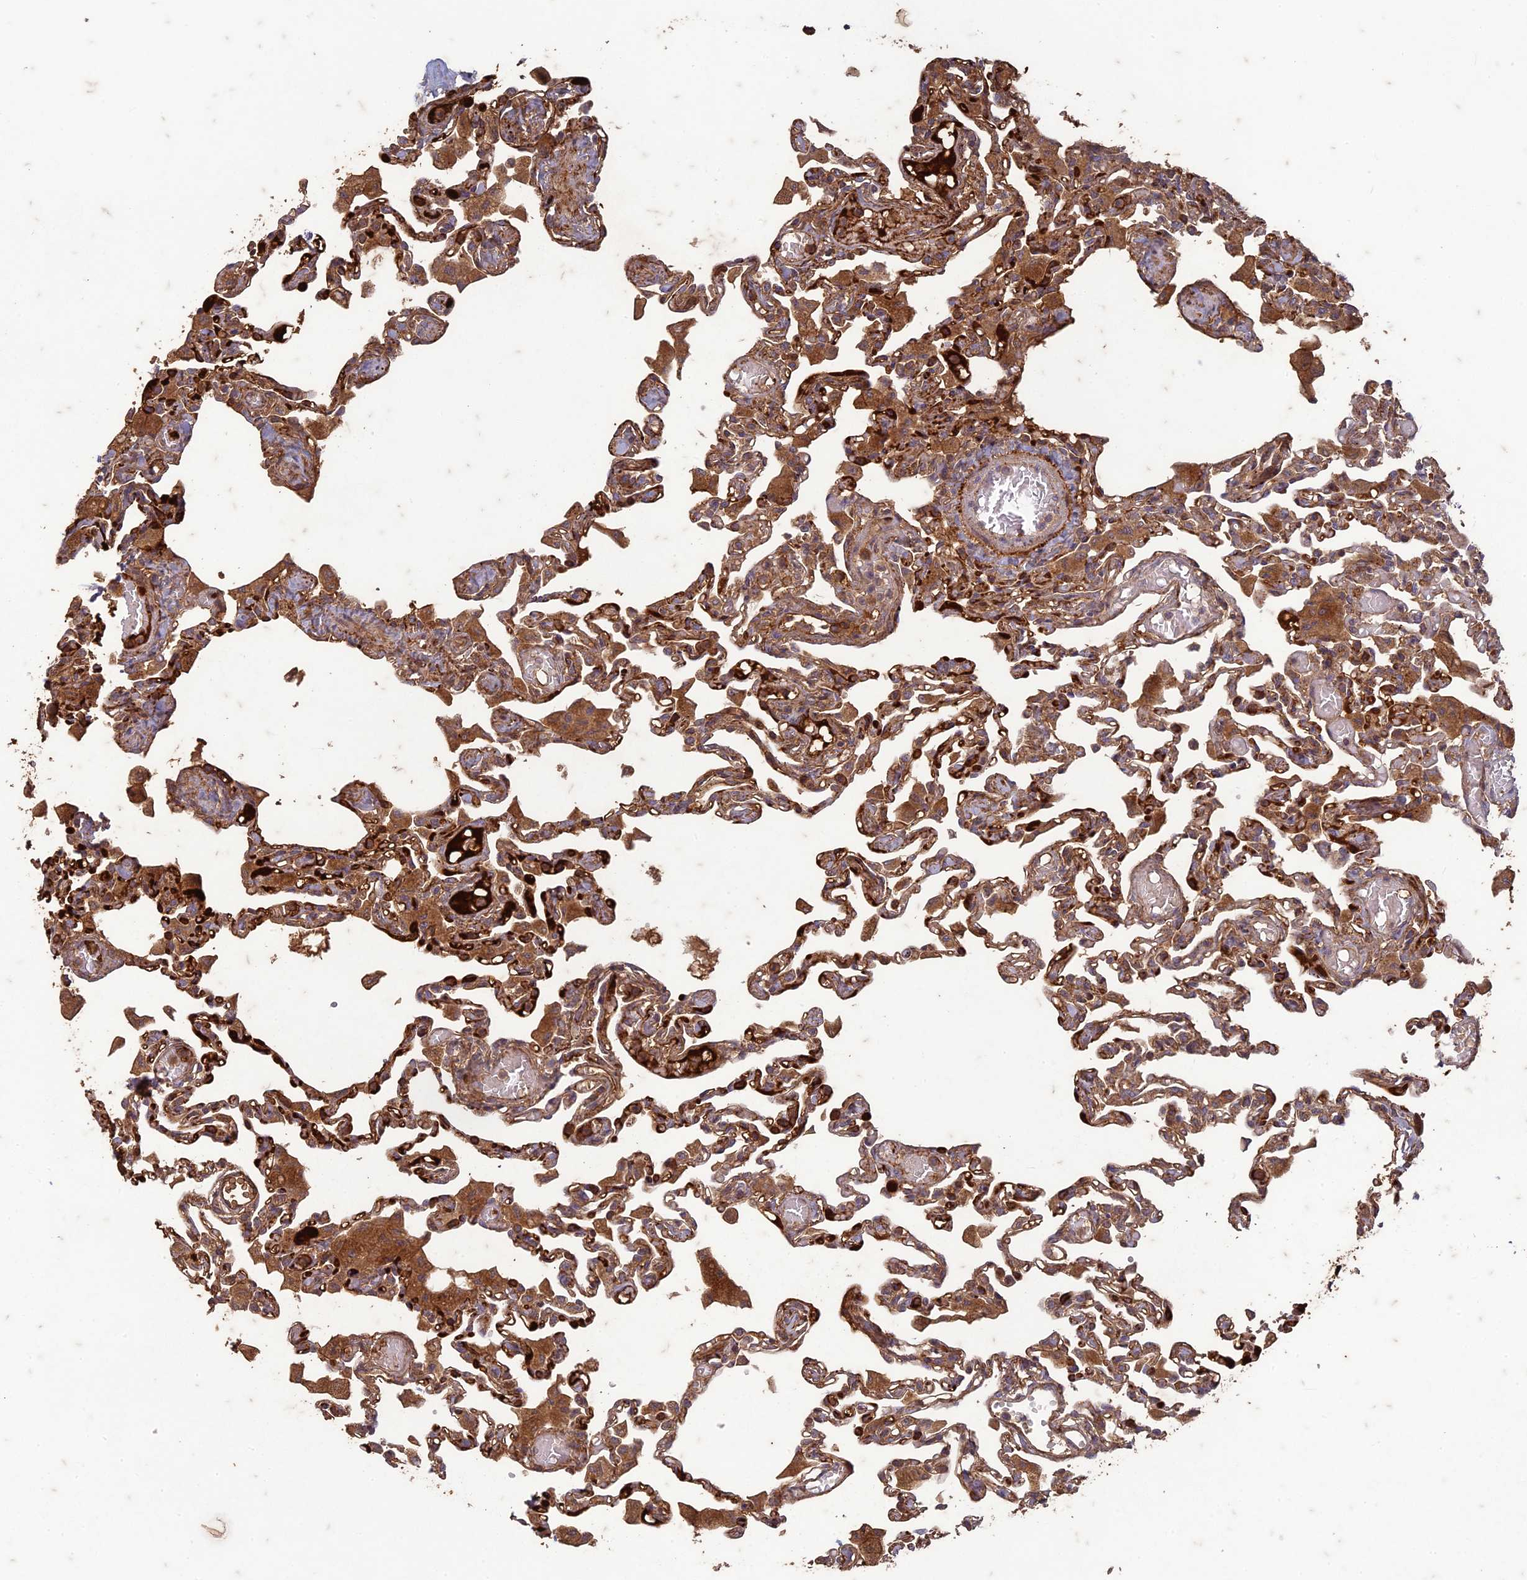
{"staining": {"intensity": "moderate", "quantity": ">75%", "location": "cytoplasmic/membranous"}, "tissue": "lung", "cell_type": "Alveolar cells", "image_type": "normal", "snomed": [{"axis": "morphology", "description": "Normal tissue, NOS"}, {"axis": "topography", "description": "Bronchus"}, {"axis": "topography", "description": "Lung"}], "caption": "A brown stain labels moderate cytoplasmic/membranous expression of a protein in alveolar cells of benign human lung. (IHC, brightfield microscopy, high magnification).", "gene": "TCF25", "patient": {"sex": "female", "age": 49}}